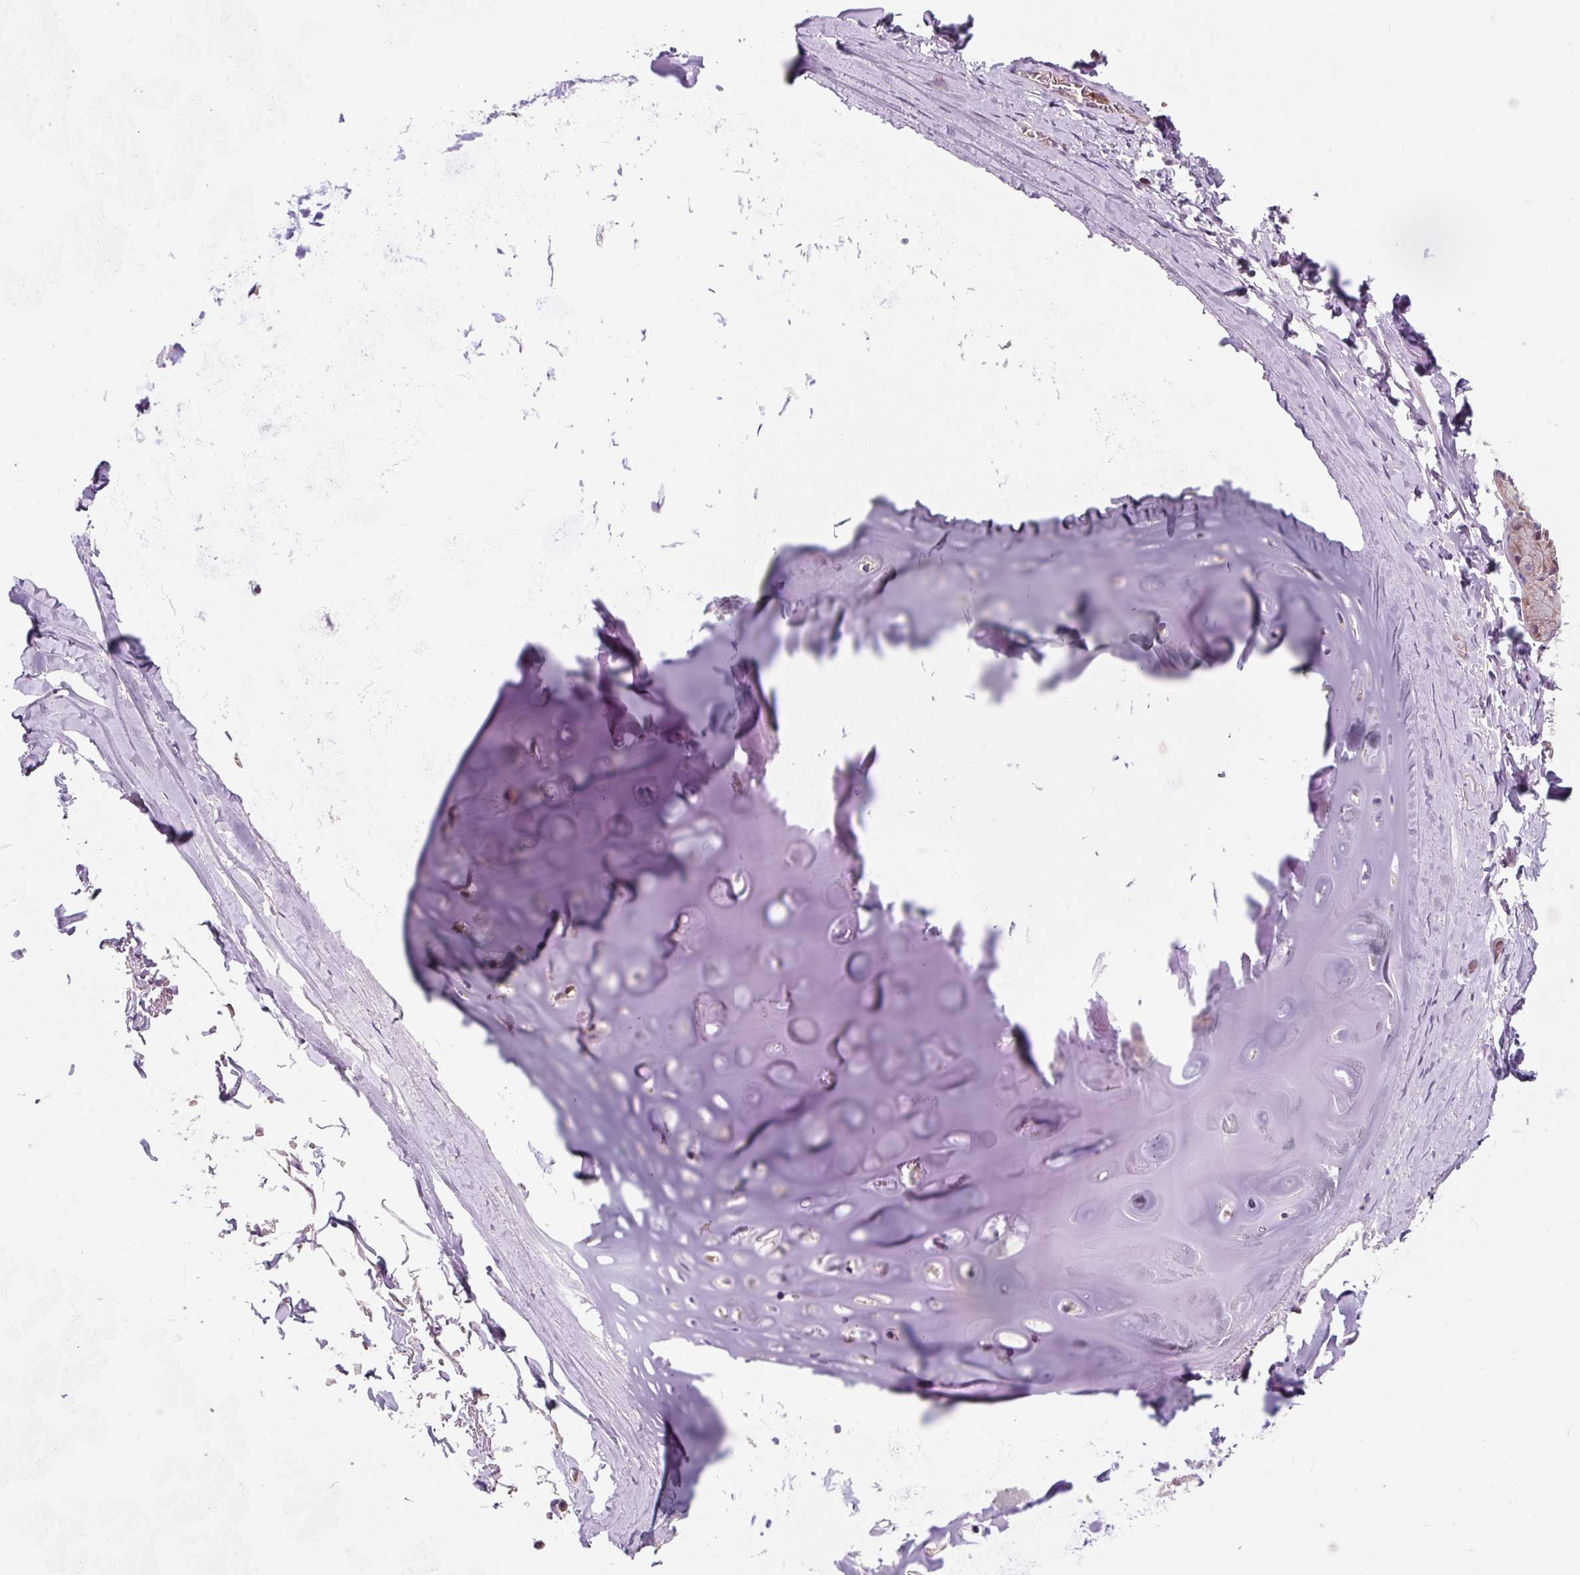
{"staining": {"intensity": "negative", "quantity": "none", "location": "none"}, "tissue": "adipose tissue", "cell_type": "Adipocytes", "image_type": "normal", "snomed": [{"axis": "morphology", "description": "Normal tissue, NOS"}, {"axis": "topography", "description": "Cartilage tissue"}, {"axis": "topography", "description": "Bronchus"}, {"axis": "topography", "description": "Peripheral nerve tissue"}], "caption": "This is an immunohistochemistry micrograph of benign adipose tissue. There is no expression in adipocytes.", "gene": "CISD3", "patient": {"sex": "male", "age": 67}}